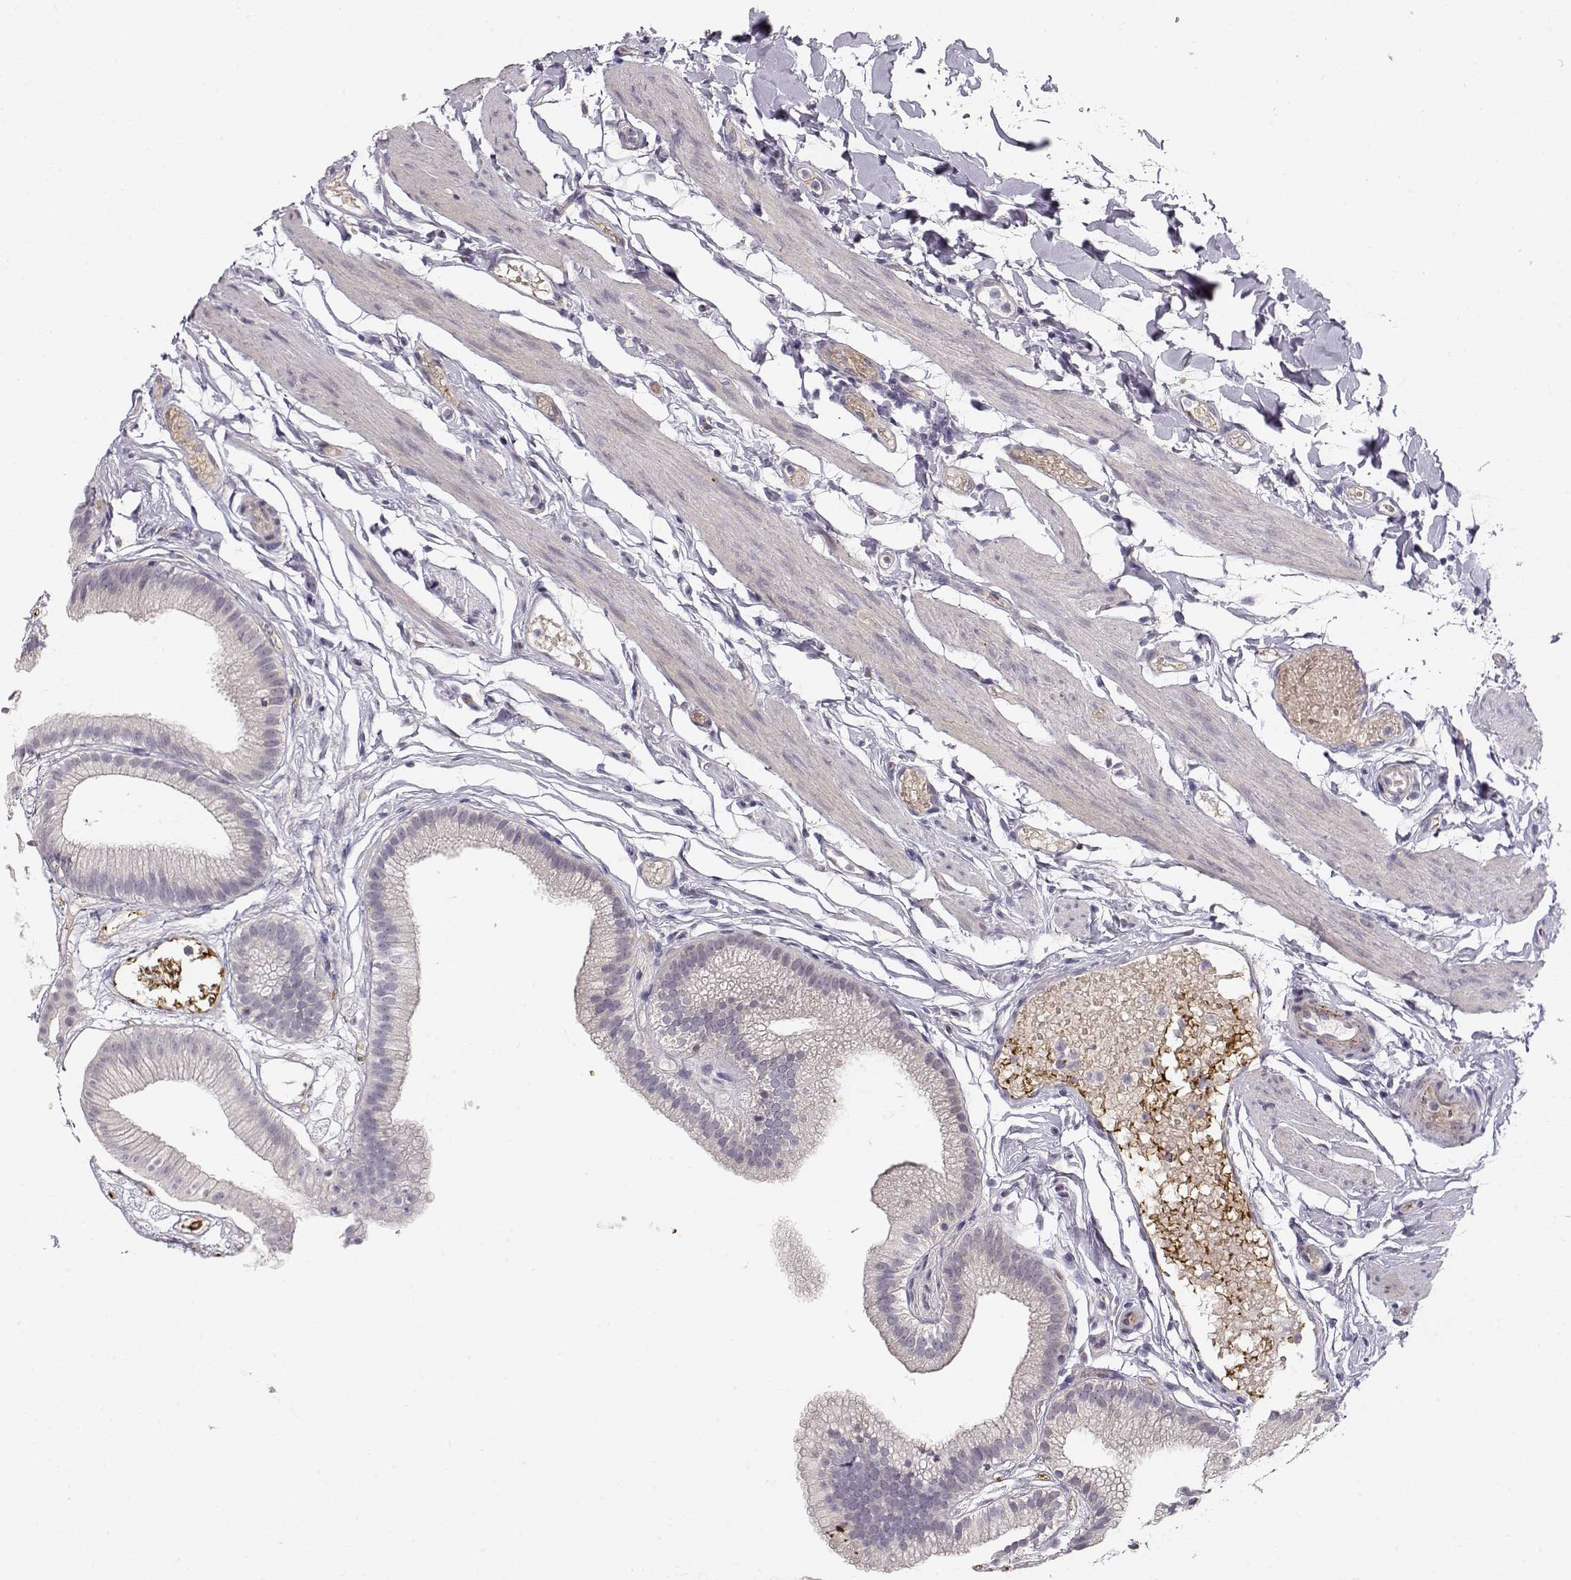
{"staining": {"intensity": "negative", "quantity": "none", "location": "none"}, "tissue": "gallbladder", "cell_type": "Glandular cells", "image_type": "normal", "snomed": [{"axis": "morphology", "description": "Normal tissue, NOS"}, {"axis": "topography", "description": "Gallbladder"}], "caption": "A high-resolution image shows immunohistochemistry (IHC) staining of benign gallbladder, which displays no significant staining in glandular cells.", "gene": "TTC26", "patient": {"sex": "female", "age": 45}}